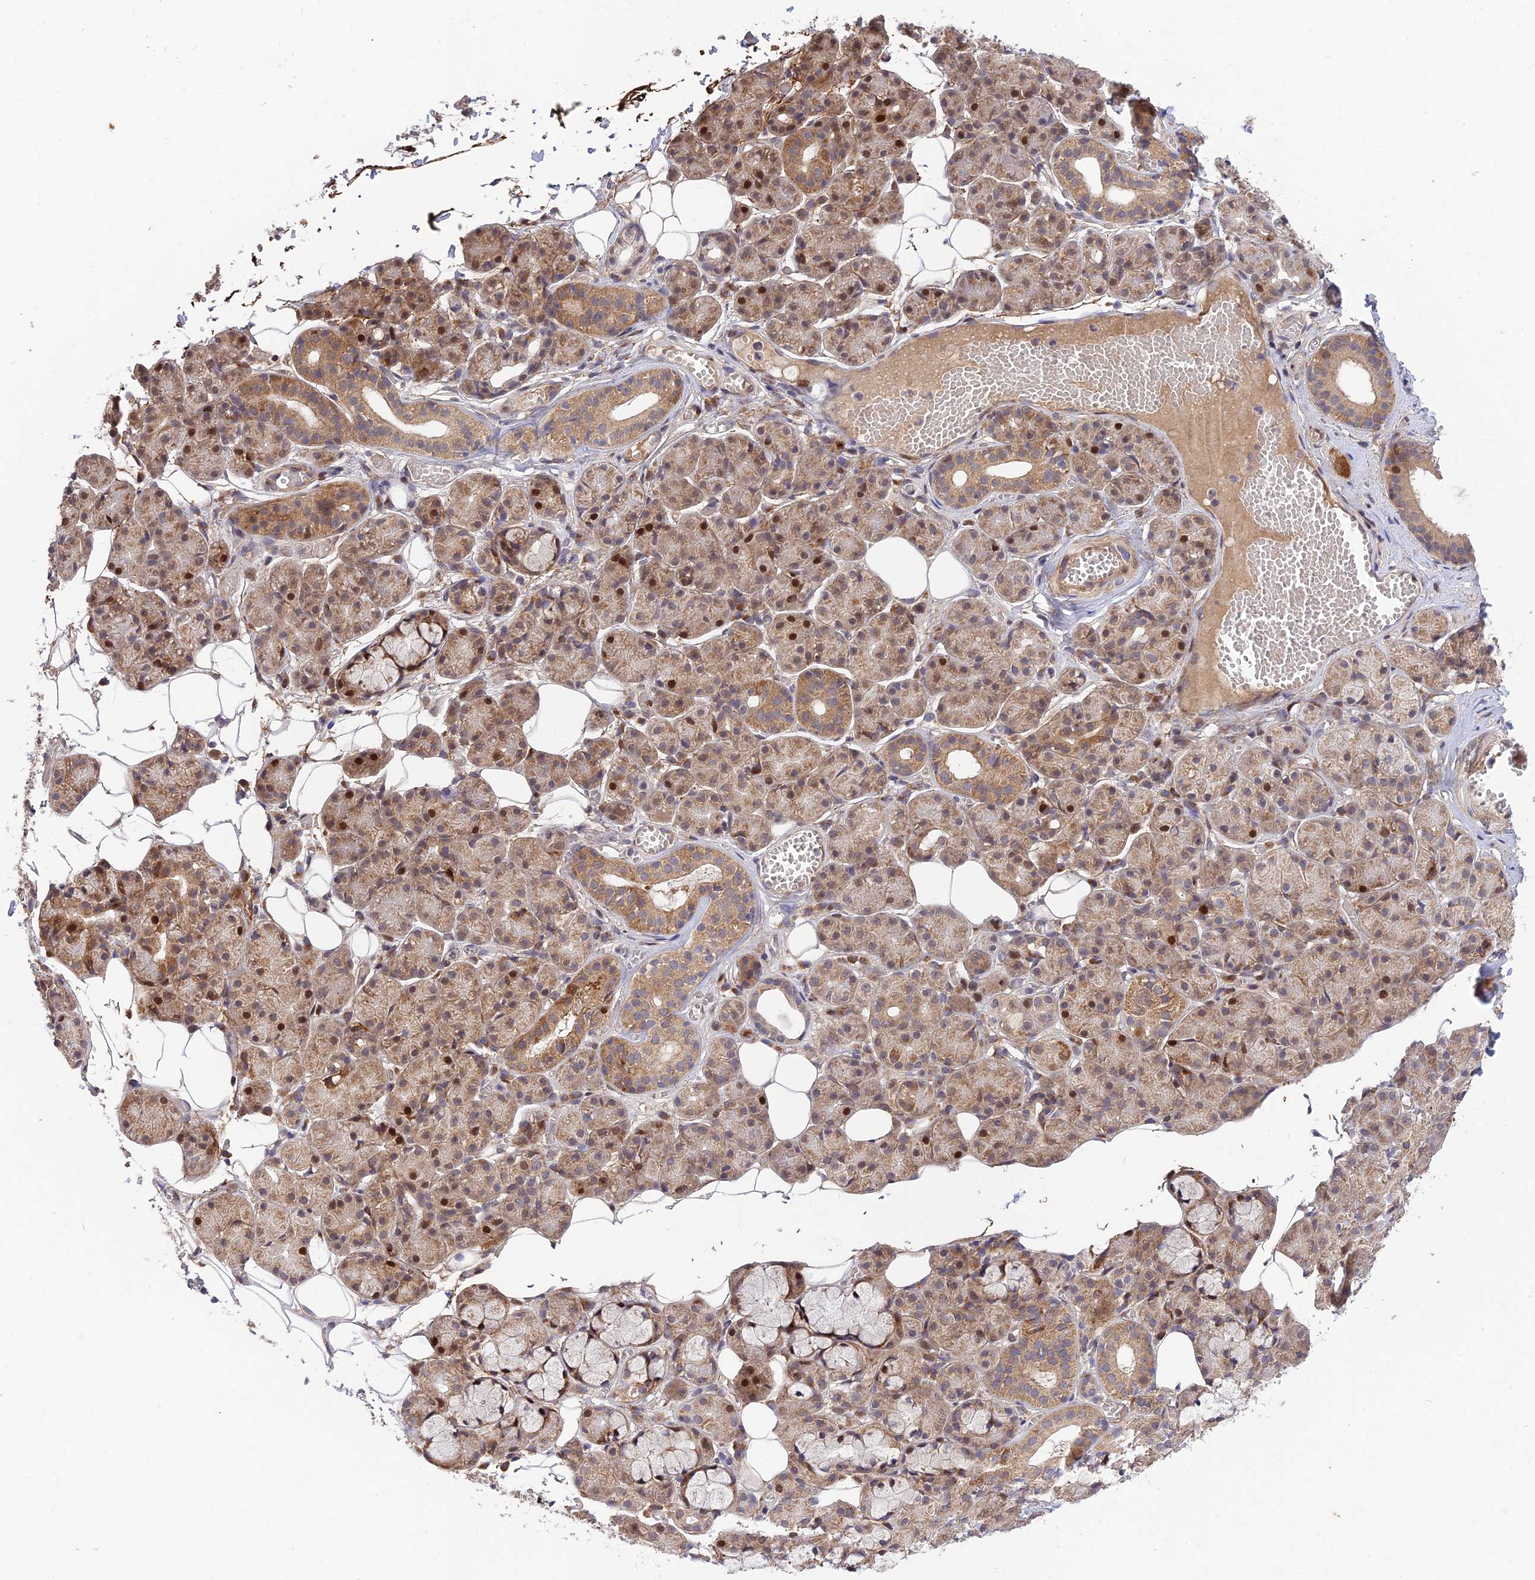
{"staining": {"intensity": "moderate", "quantity": "25%-75%", "location": "cytoplasmic/membranous,nuclear"}, "tissue": "salivary gland", "cell_type": "Glandular cells", "image_type": "normal", "snomed": [{"axis": "morphology", "description": "Normal tissue, NOS"}, {"axis": "topography", "description": "Salivary gland"}], "caption": "About 25%-75% of glandular cells in unremarkable human salivary gland demonstrate moderate cytoplasmic/membranous,nuclear protein positivity as visualized by brown immunohistochemical staining.", "gene": "PLEKHG2", "patient": {"sex": "male", "age": 63}}